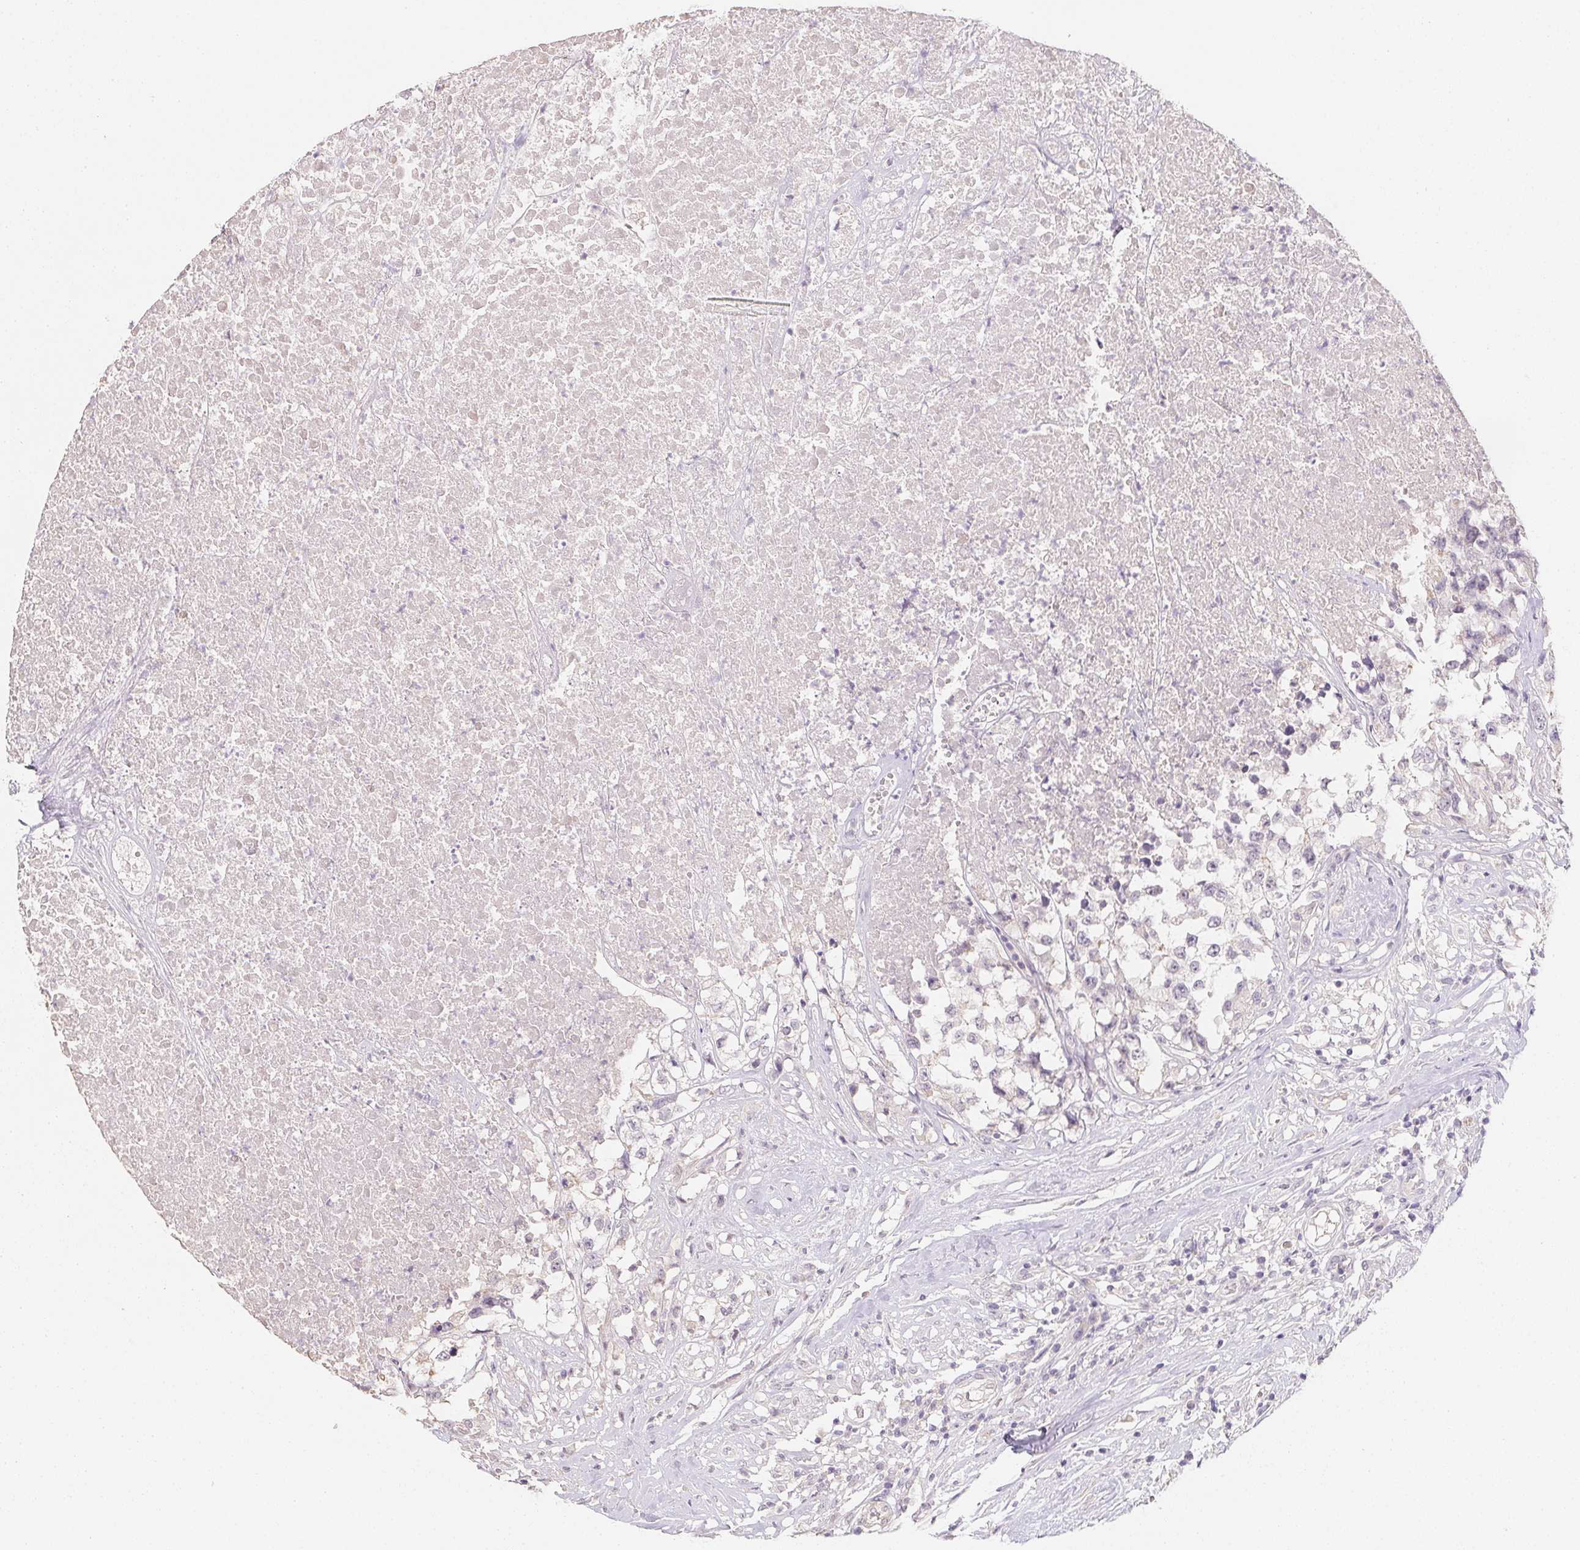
{"staining": {"intensity": "negative", "quantity": "none", "location": "none"}, "tissue": "testis cancer", "cell_type": "Tumor cells", "image_type": "cancer", "snomed": [{"axis": "morphology", "description": "Carcinoma, Embryonal, NOS"}, {"axis": "topography", "description": "Testis"}], "caption": "This histopathology image is of testis embryonal carcinoma stained with immunohistochemistry (IHC) to label a protein in brown with the nuclei are counter-stained blue. There is no positivity in tumor cells.", "gene": "ZBBX", "patient": {"sex": "male", "age": 83}}